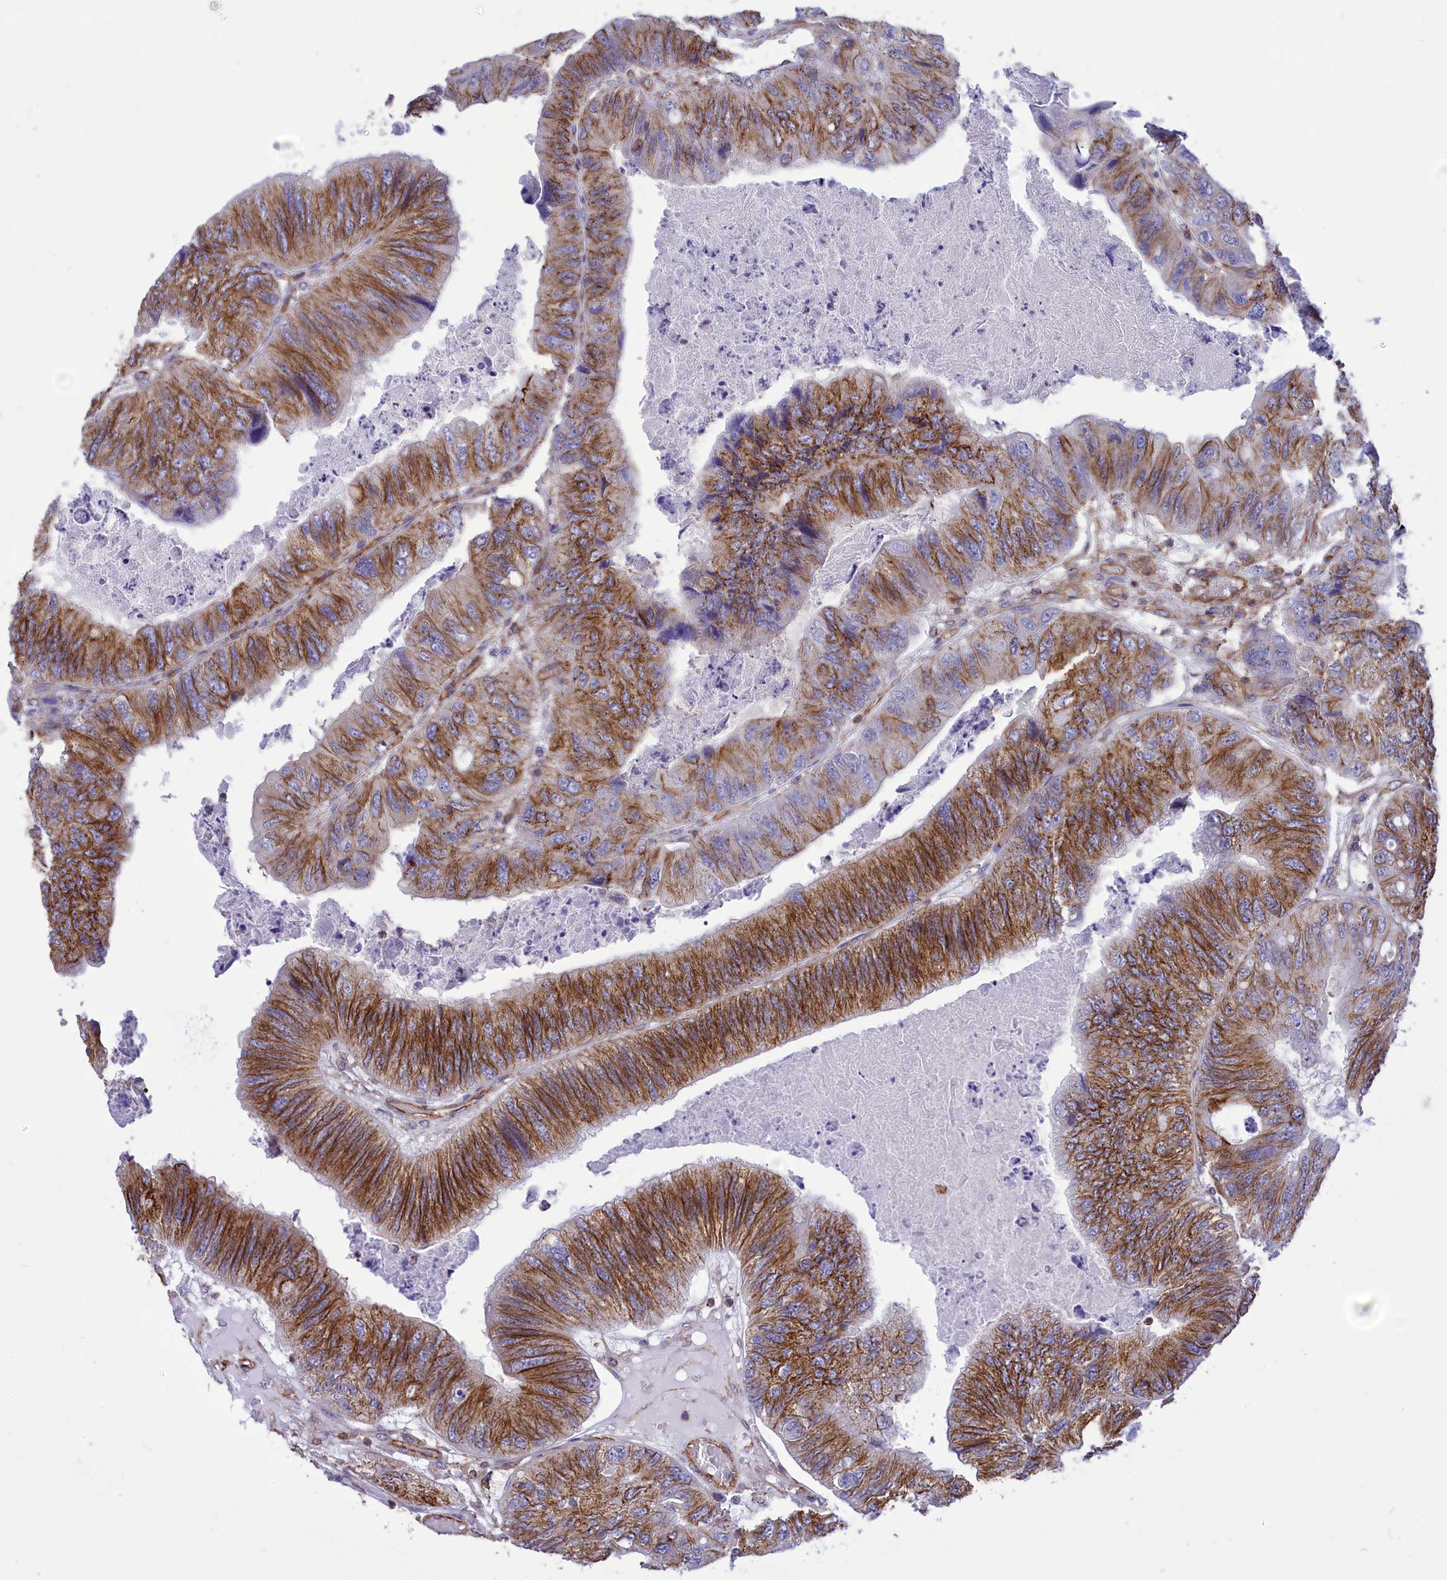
{"staining": {"intensity": "moderate", "quantity": ">75%", "location": "cytoplasmic/membranous"}, "tissue": "colorectal cancer", "cell_type": "Tumor cells", "image_type": "cancer", "snomed": [{"axis": "morphology", "description": "Adenocarcinoma, NOS"}, {"axis": "topography", "description": "Rectum"}], "caption": "High-power microscopy captured an IHC image of colorectal cancer (adenocarcinoma), revealing moderate cytoplasmic/membranous staining in about >75% of tumor cells.", "gene": "SEPTIN9", "patient": {"sex": "male", "age": 63}}